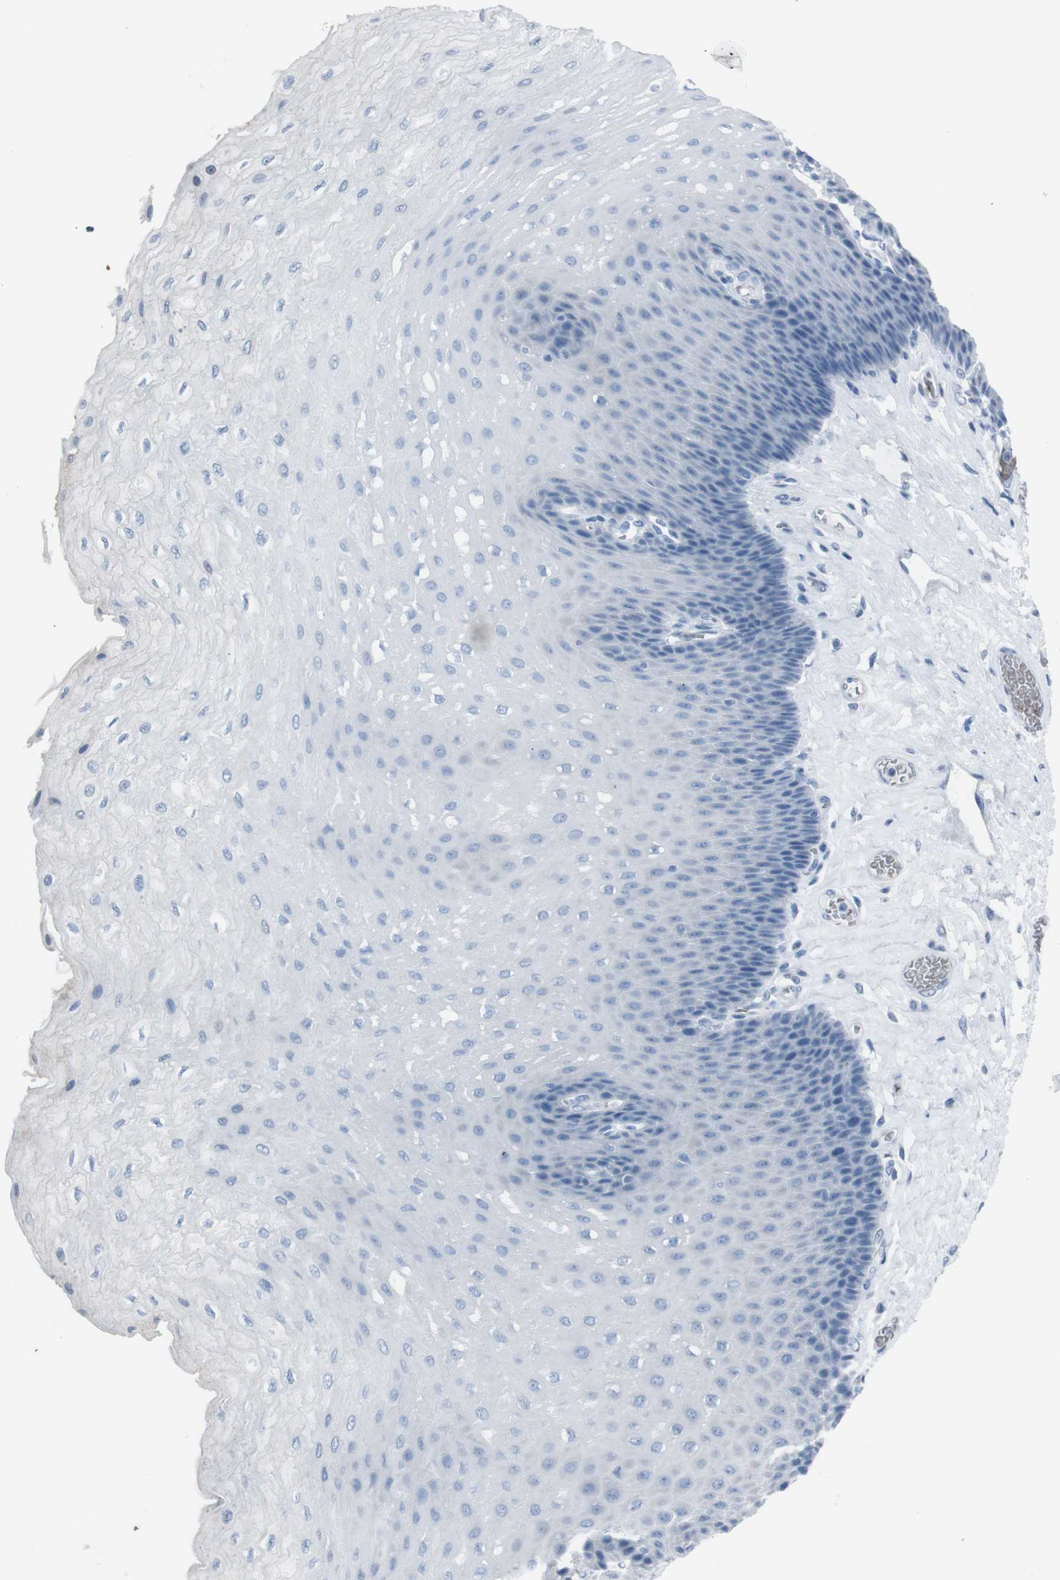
{"staining": {"intensity": "negative", "quantity": "none", "location": "none"}, "tissue": "esophagus", "cell_type": "Squamous epithelial cells", "image_type": "normal", "snomed": [{"axis": "morphology", "description": "Normal tissue, NOS"}, {"axis": "topography", "description": "Esophagus"}], "caption": "Immunohistochemistry histopathology image of normal esophagus: esophagus stained with DAB reveals no significant protein expression in squamous epithelial cells.", "gene": "ST6GAL1", "patient": {"sex": "female", "age": 72}}